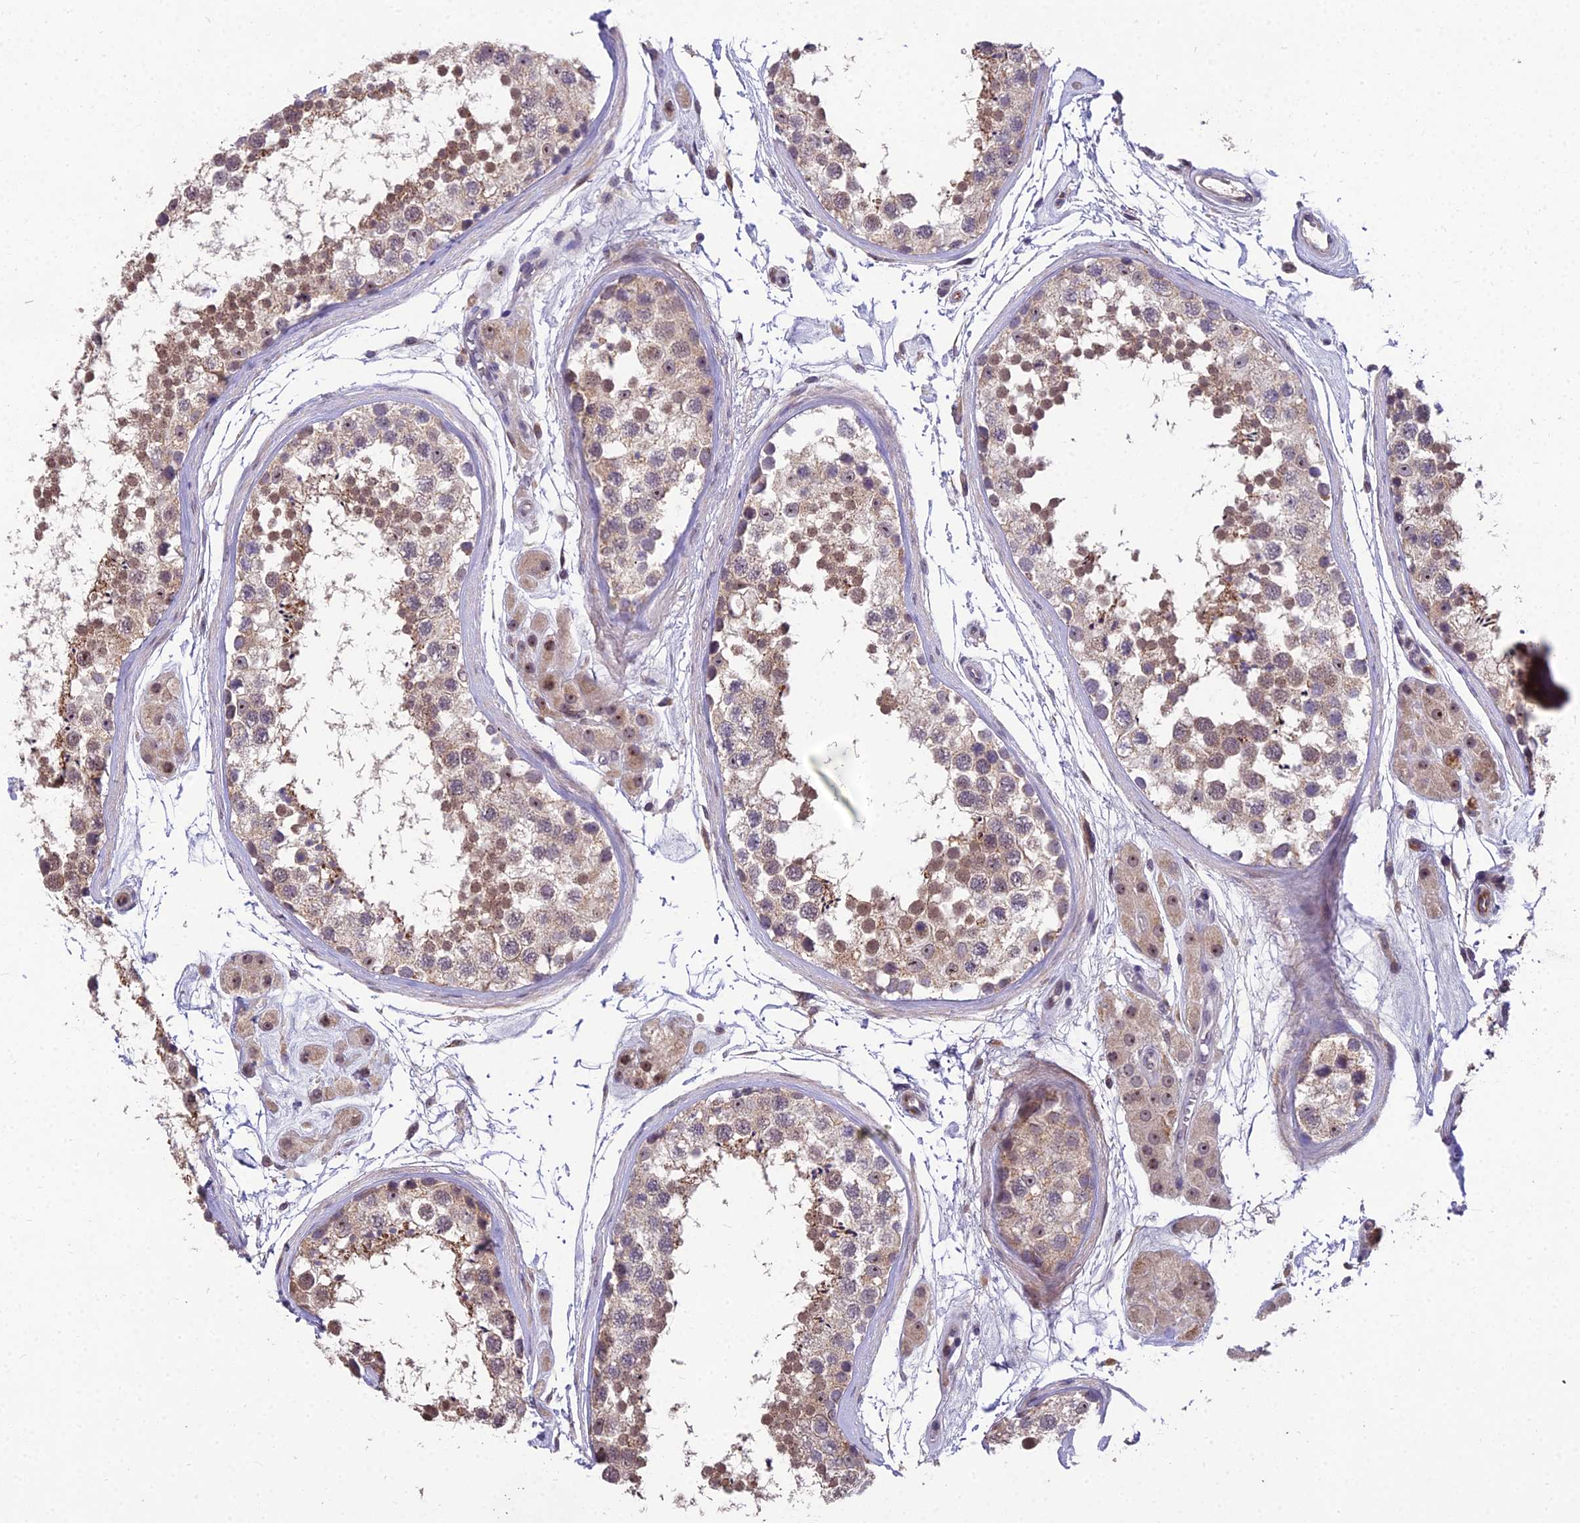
{"staining": {"intensity": "moderate", "quantity": "25%-75%", "location": "cytoplasmic/membranous,nuclear"}, "tissue": "testis", "cell_type": "Cells in seminiferous ducts", "image_type": "normal", "snomed": [{"axis": "morphology", "description": "Normal tissue, NOS"}, {"axis": "topography", "description": "Testis"}], "caption": "Cells in seminiferous ducts display medium levels of moderate cytoplasmic/membranous,nuclear staining in about 25%-75% of cells in benign testis. The protein of interest is stained brown, and the nuclei are stained in blue (DAB (3,3'-diaminobenzidine) IHC with brightfield microscopy, high magnification).", "gene": "ZNF333", "patient": {"sex": "male", "age": 56}}